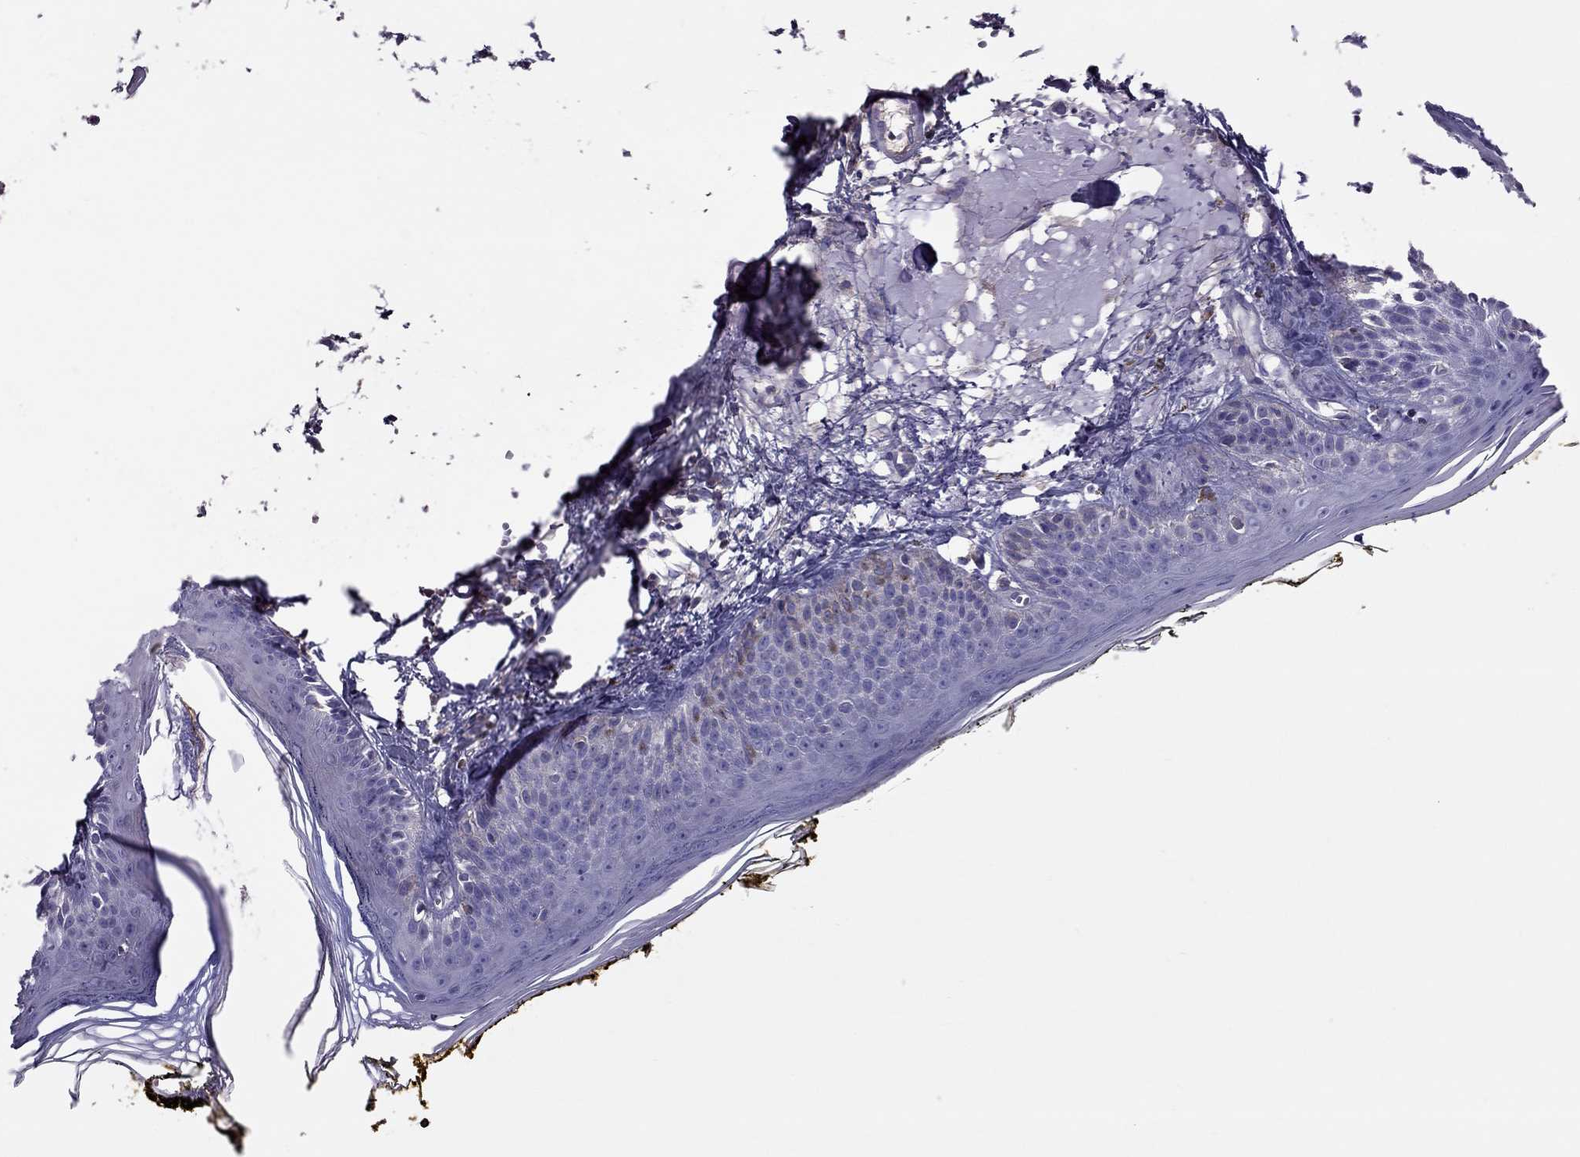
{"staining": {"intensity": "negative", "quantity": "none", "location": "none"}, "tissue": "skin", "cell_type": "Fibroblasts", "image_type": "normal", "snomed": [{"axis": "morphology", "description": "Normal tissue, NOS"}, {"axis": "topography", "description": "Skin"}], "caption": "Micrograph shows no significant protein expression in fibroblasts of unremarkable skin.", "gene": "TEX22", "patient": {"sex": "male", "age": 76}}